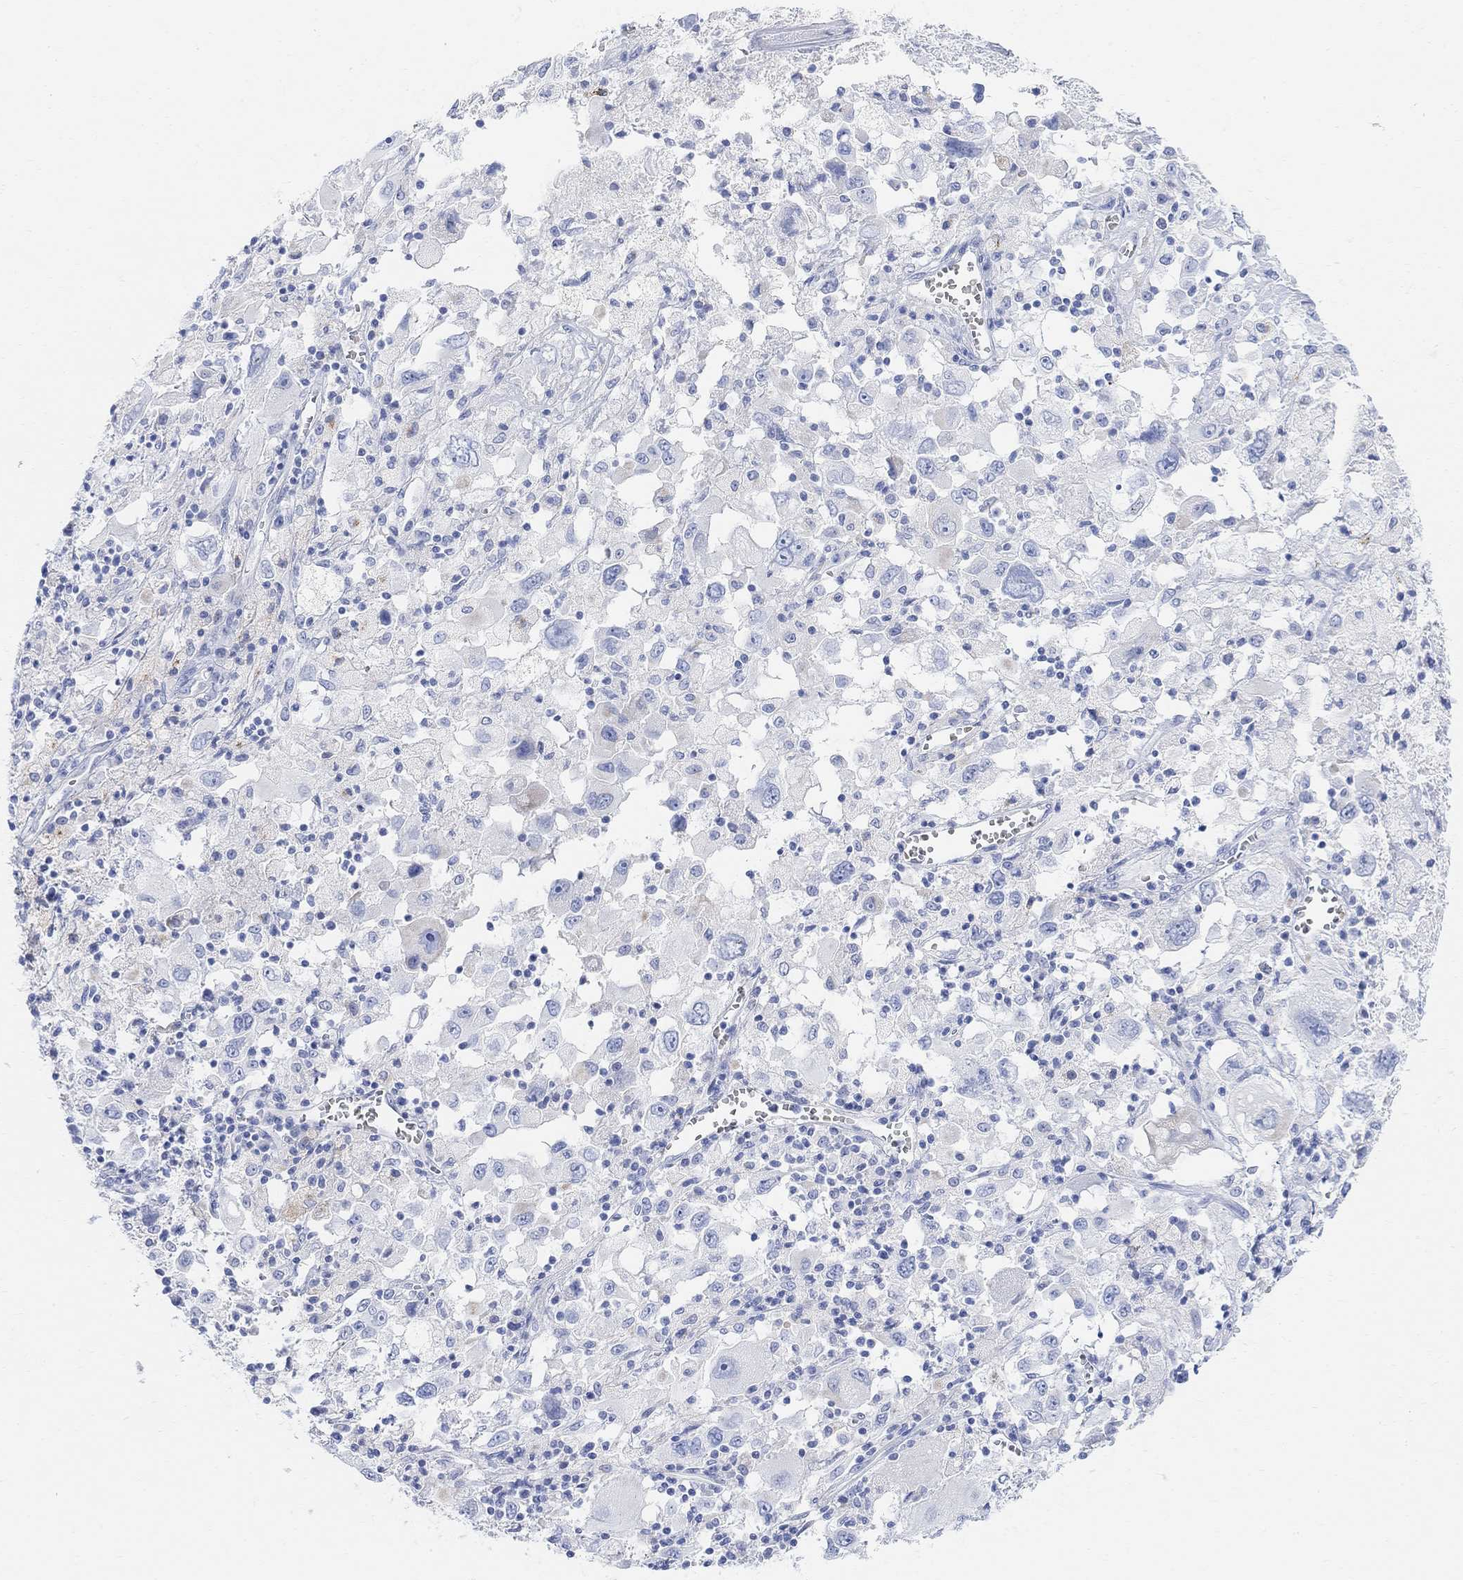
{"staining": {"intensity": "negative", "quantity": "none", "location": "none"}, "tissue": "melanoma", "cell_type": "Tumor cells", "image_type": "cancer", "snomed": [{"axis": "morphology", "description": "Malignant melanoma, Metastatic site"}, {"axis": "topography", "description": "Soft tissue"}], "caption": "IHC image of human melanoma stained for a protein (brown), which demonstrates no expression in tumor cells.", "gene": "RETNLB", "patient": {"sex": "male", "age": 50}}